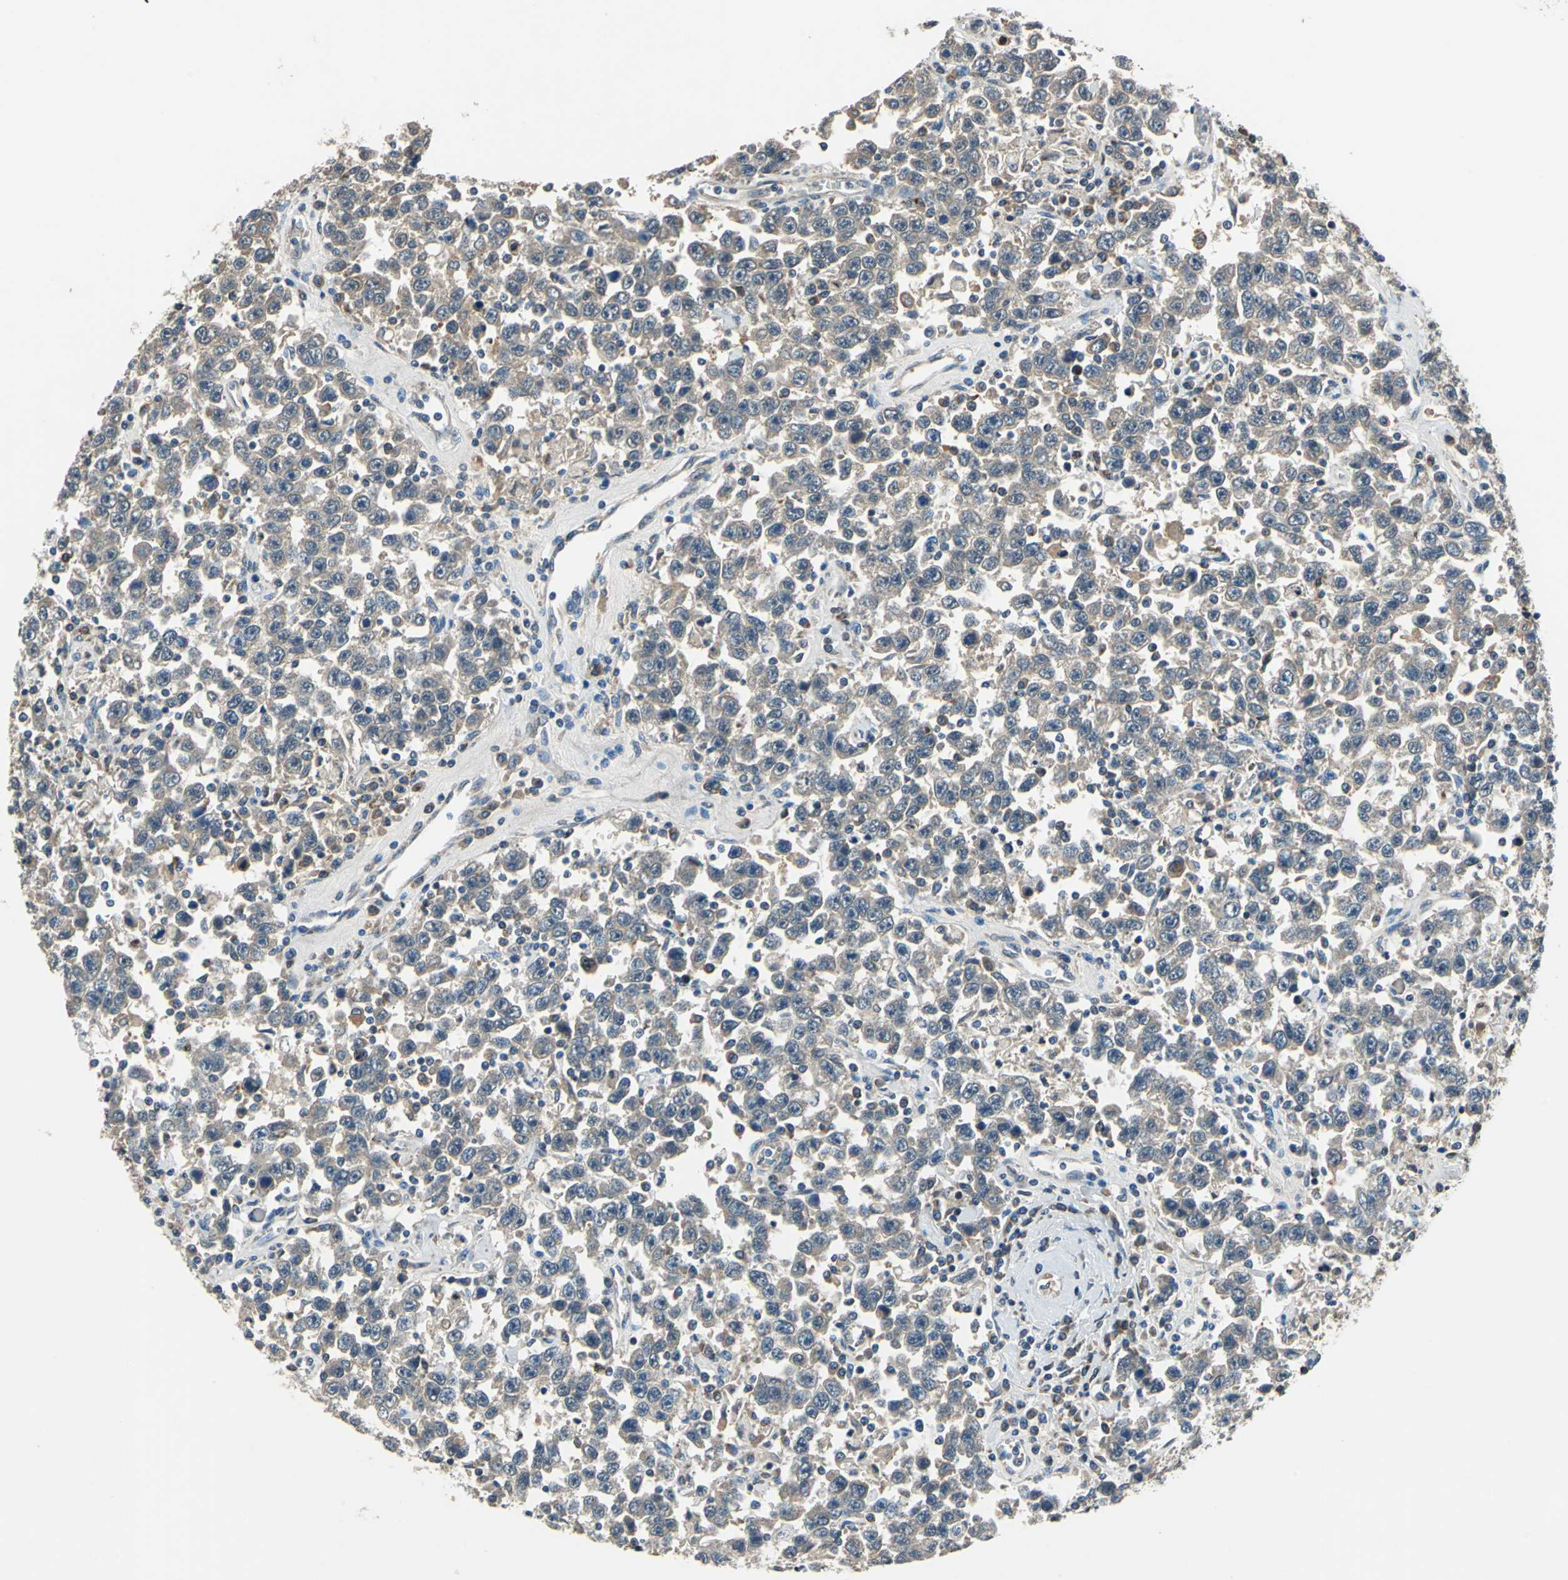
{"staining": {"intensity": "weak", "quantity": ">75%", "location": "cytoplasmic/membranous"}, "tissue": "testis cancer", "cell_type": "Tumor cells", "image_type": "cancer", "snomed": [{"axis": "morphology", "description": "Seminoma, NOS"}, {"axis": "topography", "description": "Testis"}], "caption": "Weak cytoplasmic/membranous expression for a protein is appreciated in approximately >75% of tumor cells of seminoma (testis) using IHC.", "gene": "SLC19A2", "patient": {"sex": "male", "age": 41}}